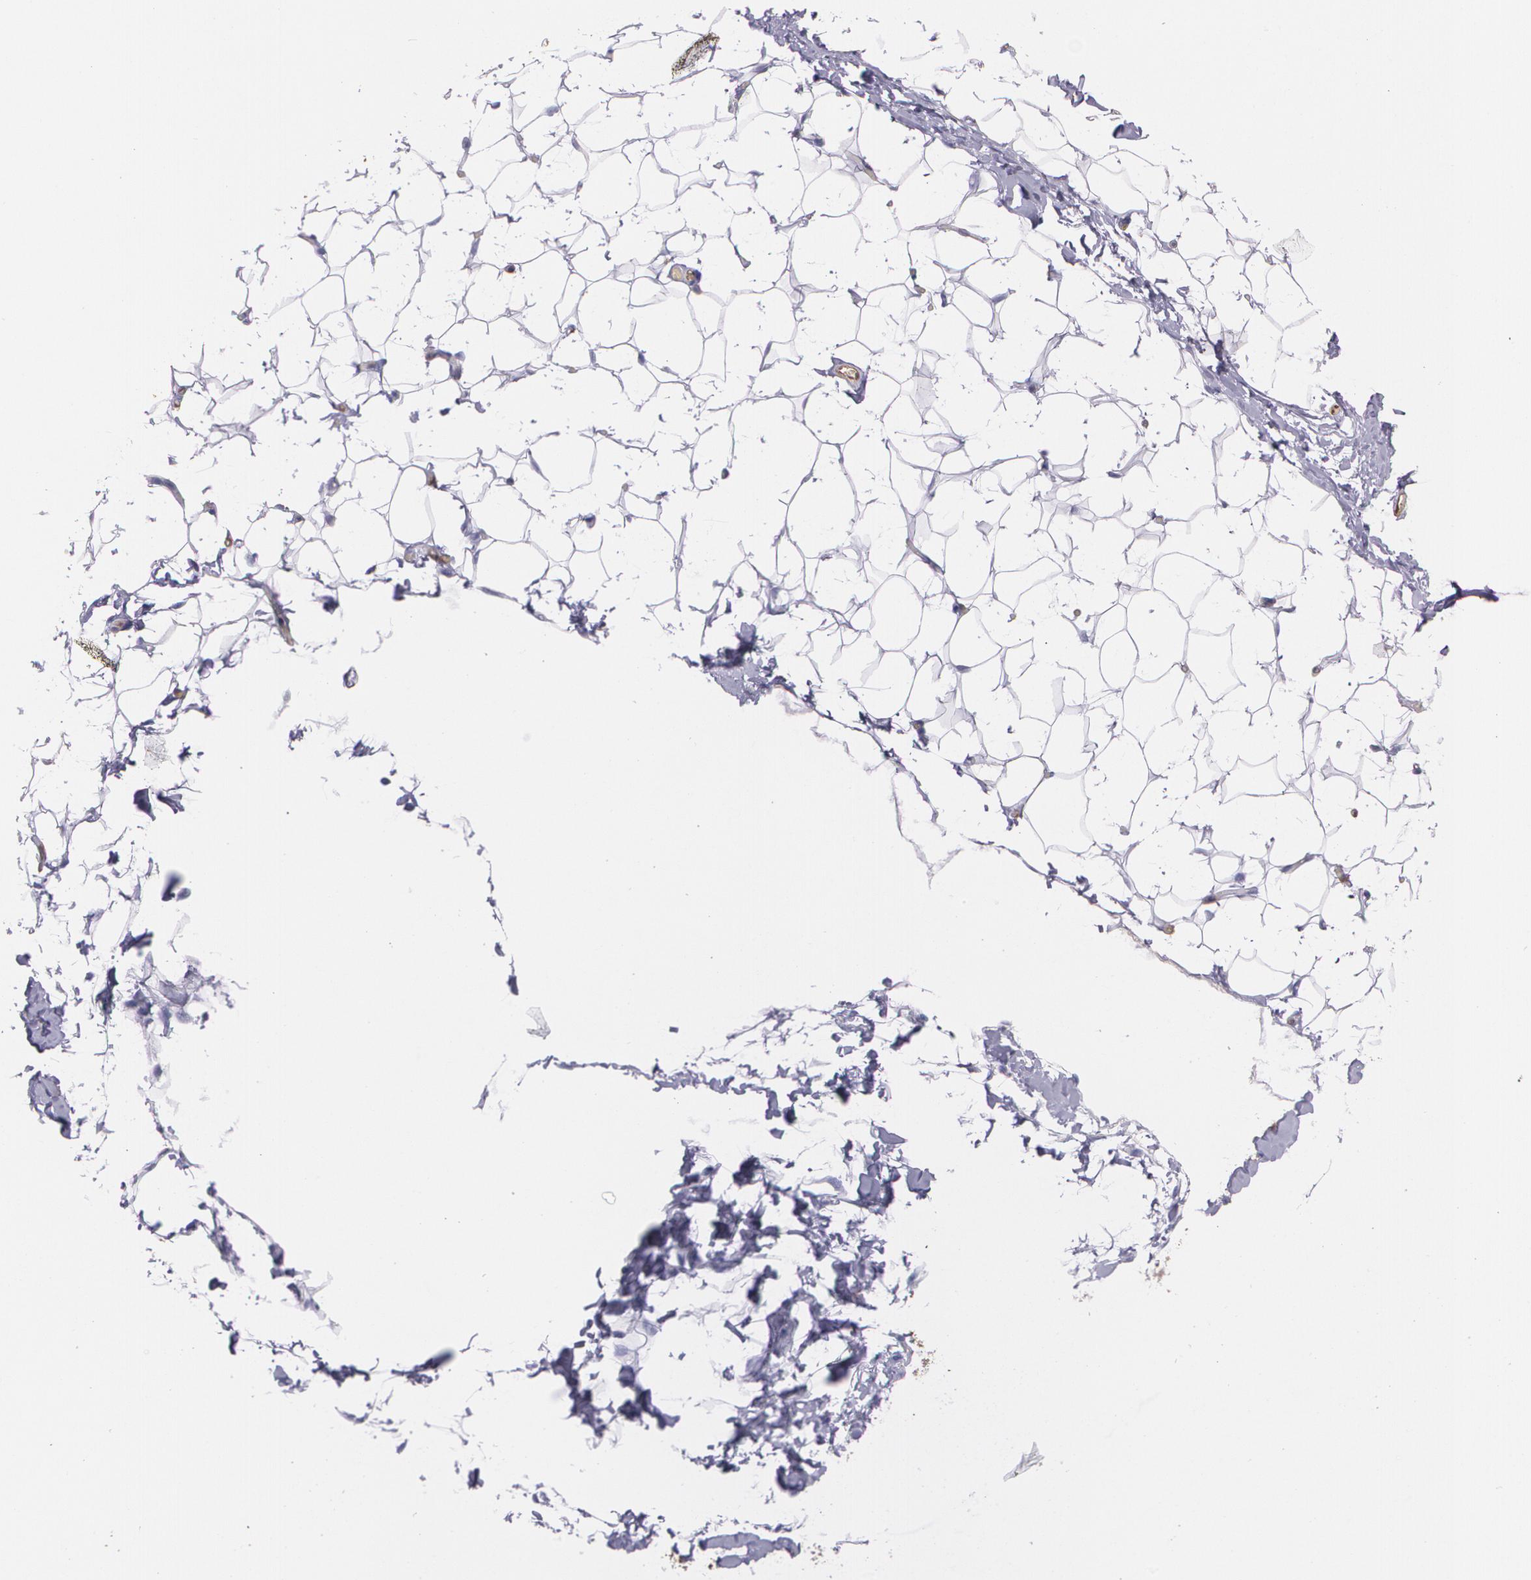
{"staining": {"intensity": "negative", "quantity": "none", "location": "none"}, "tissue": "adipose tissue", "cell_type": "Adipocytes", "image_type": "normal", "snomed": [{"axis": "morphology", "description": "Normal tissue, NOS"}, {"axis": "topography", "description": "Soft tissue"}], "caption": "Immunohistochemistry of benign adipose tissue reveals no positivity in adipocytes.", "gene": "MMP2", "patient": {"sex": "male", "age": 26}}